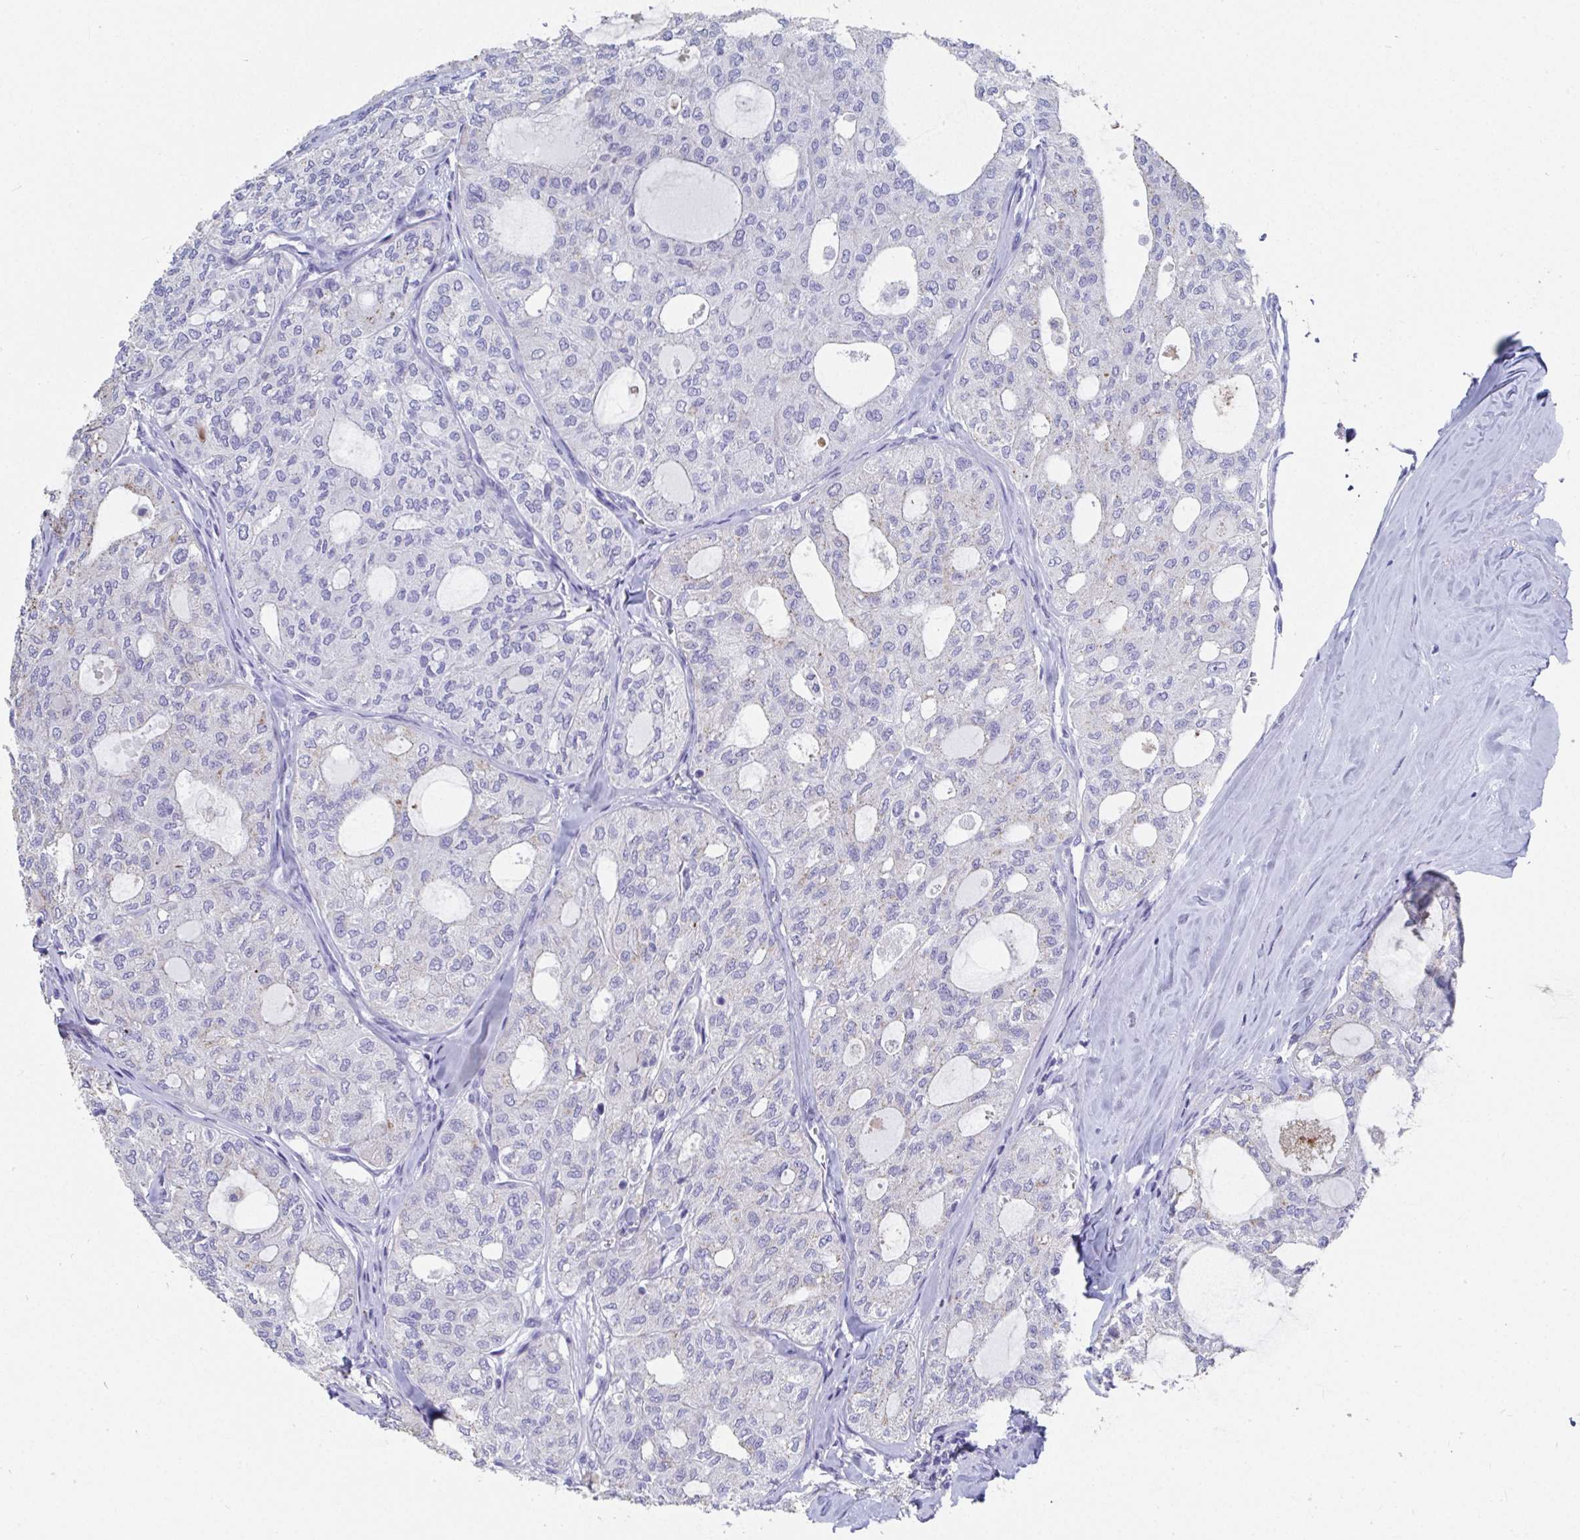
{"staining": {"intensity": "negative", "quantity": "none", "location": "none"}, "tissue": "thyroid cancer", "cell_type": "Tumor cells", "image_type": "cancer", "snomed": [{"axis": "morphology", "description": "Follicular adenoma carcinoma, NOS"}, {"axis": "topography", "description": "Thyroid gland"}], "caption": "High power microscopy micrograph of an immunohistochemistry (IHC) histopathology image of thyroid follicular adenoma carcinoma, revealing no significant expression in tumor cells. (DAB IHC, high magnification).", "gene": "GRIA1", "patient": {"sex": "male", "age": 75}}